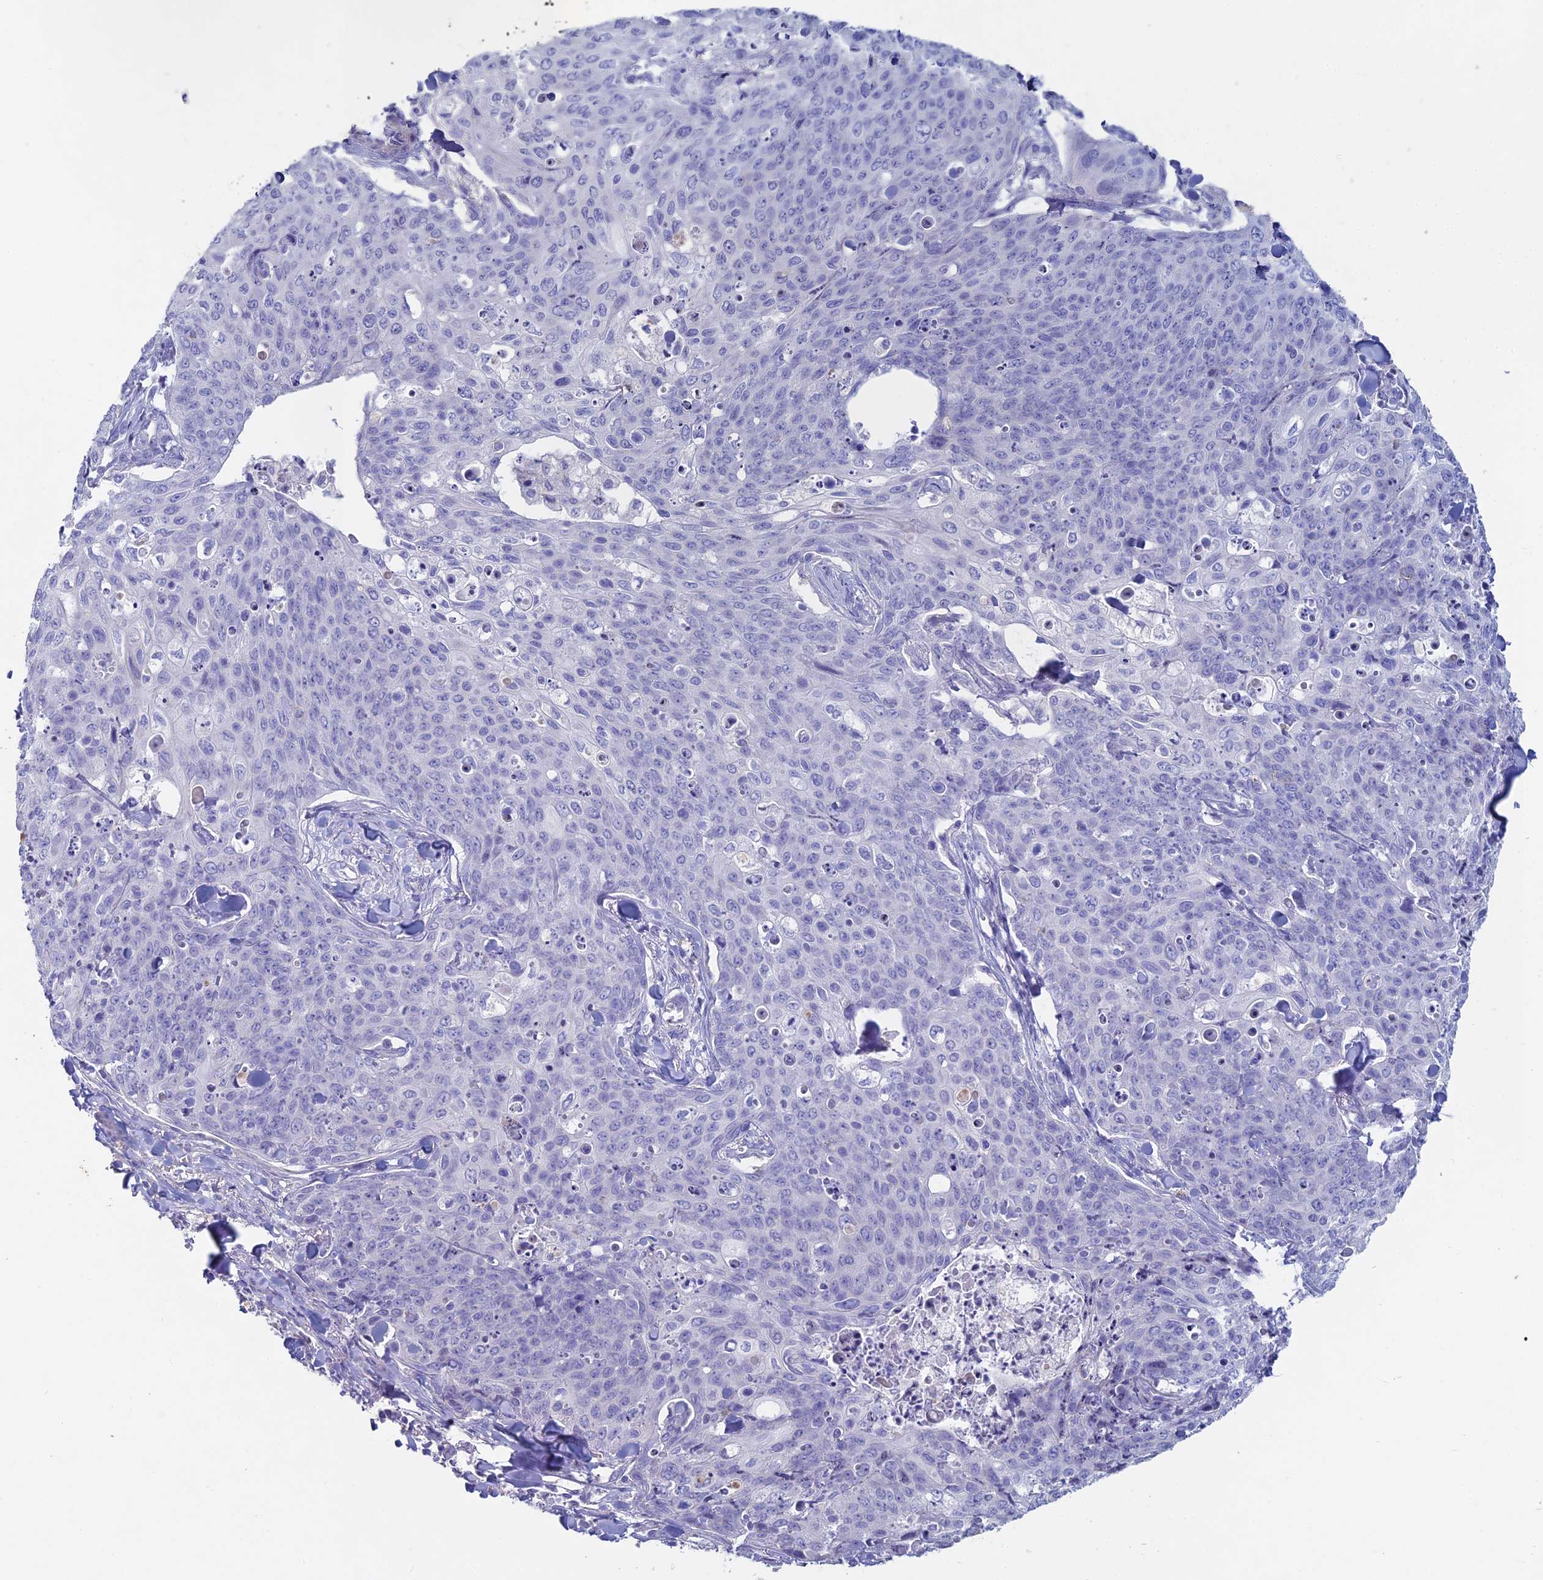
{"staining": {"intensity": "negative", "quantity": "none", "location": "none"}, "tissue": "skin cancer", "cell_type": "Tumor cells", "image_type": "cancer", "snomed": [{"axis": "morphology", "description": "Squamous cell carcinoma, NOS"}, {"axis": "topography", "description": "Skin"}, {"axis": "topography", "description": "Vulva"}], "caption": "Tumor cells are negative for protein expression in human skin cancer. (DAB IHC, high magnification).", "gene": "NCAM1", "patient": {"sex": "female", "age": 85}}